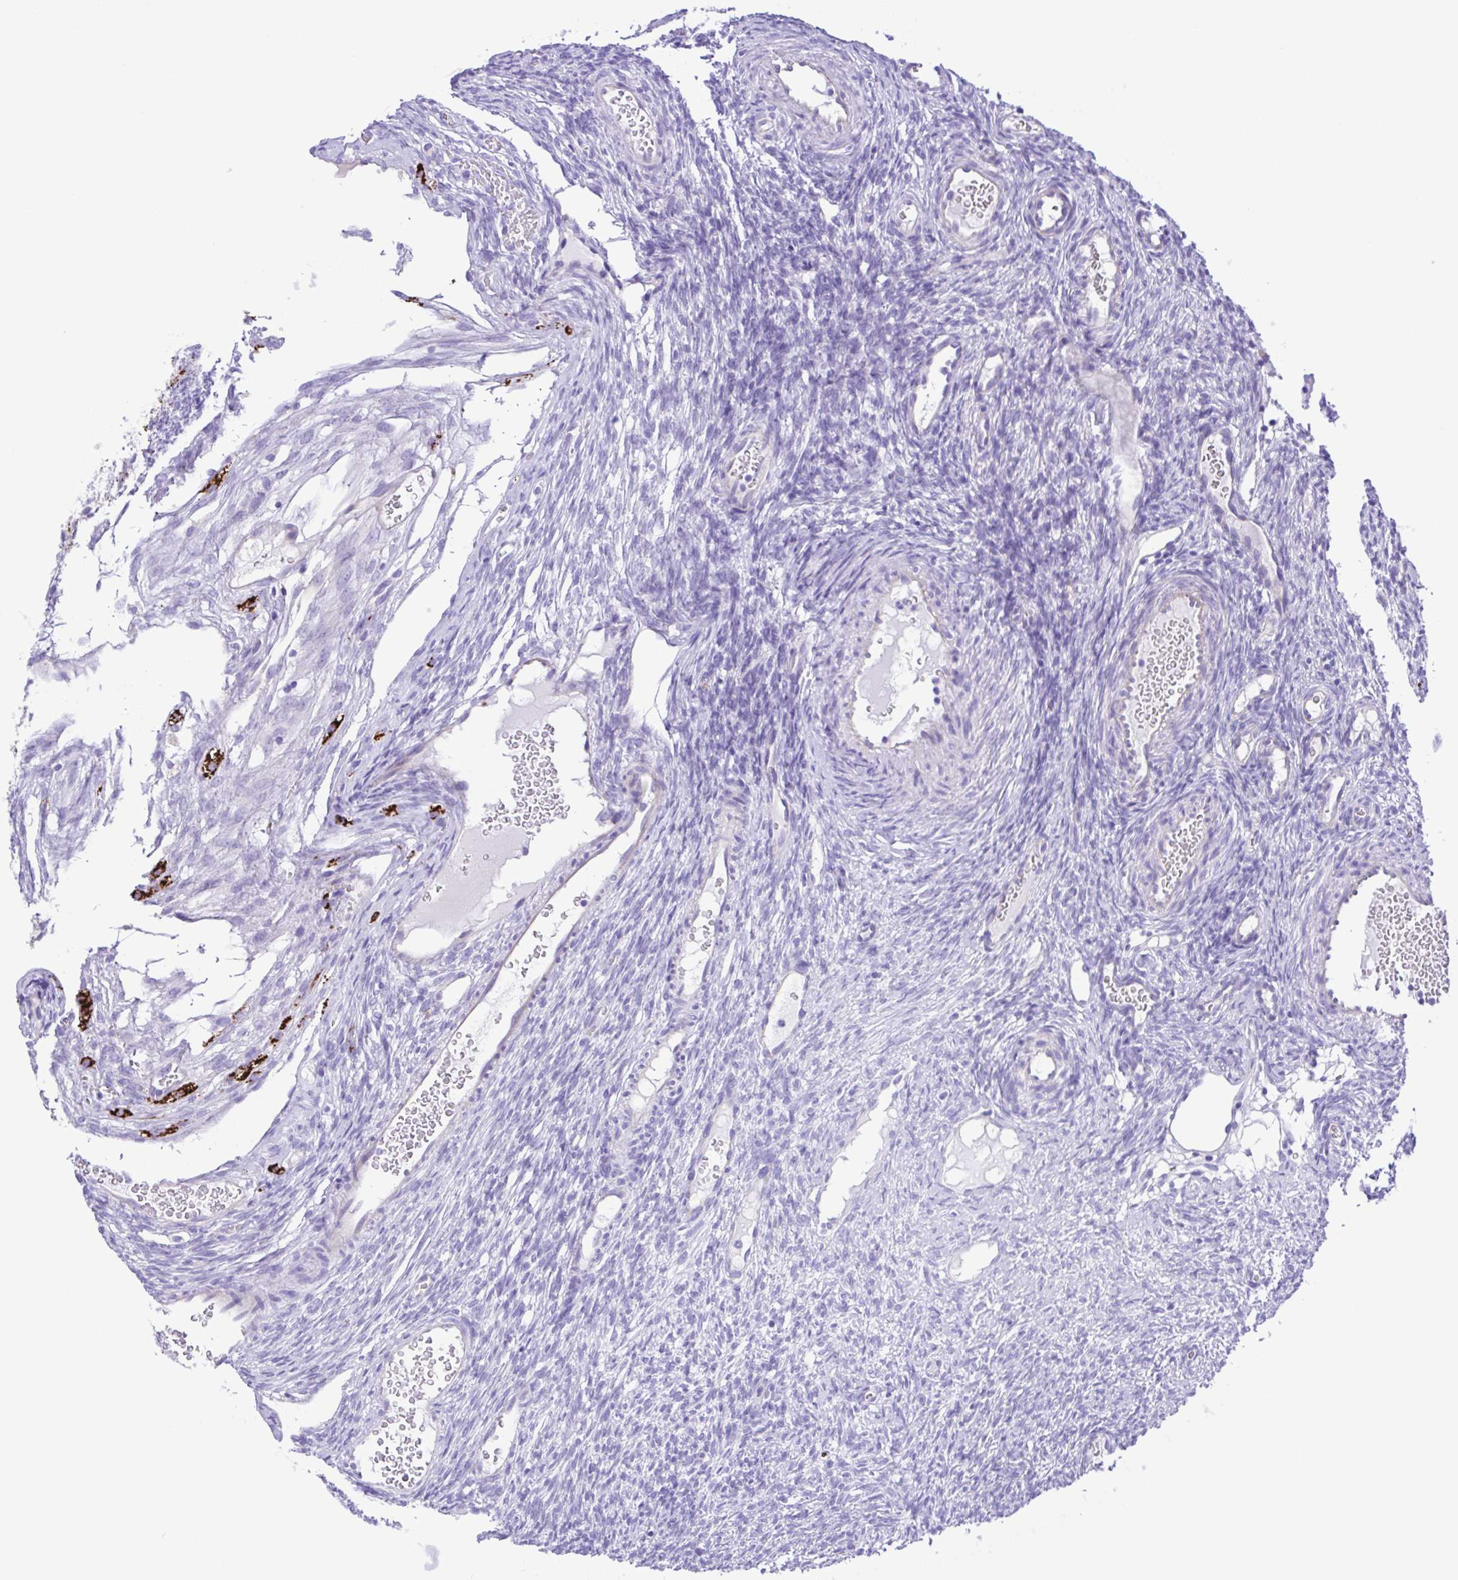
{"staining": {"intensity": "negative", "quantity": "none", "location": "none"}, "tissue": "ovary", "cell_type": "Follicle cells", "image_type": "normal", "snomed": [{"axis": "morphology", "description": "Normal tissue, NOS"}, {"axis": "topography", "description": "Ovary"}], "caption": "This is a photomicrograph of IHC staining of normal ovary, which shows no expression in follicle cells. Nuclei are stained in blue.", "gene": "CYP11A1", "patient": {"sex": "female", "age": 34}}